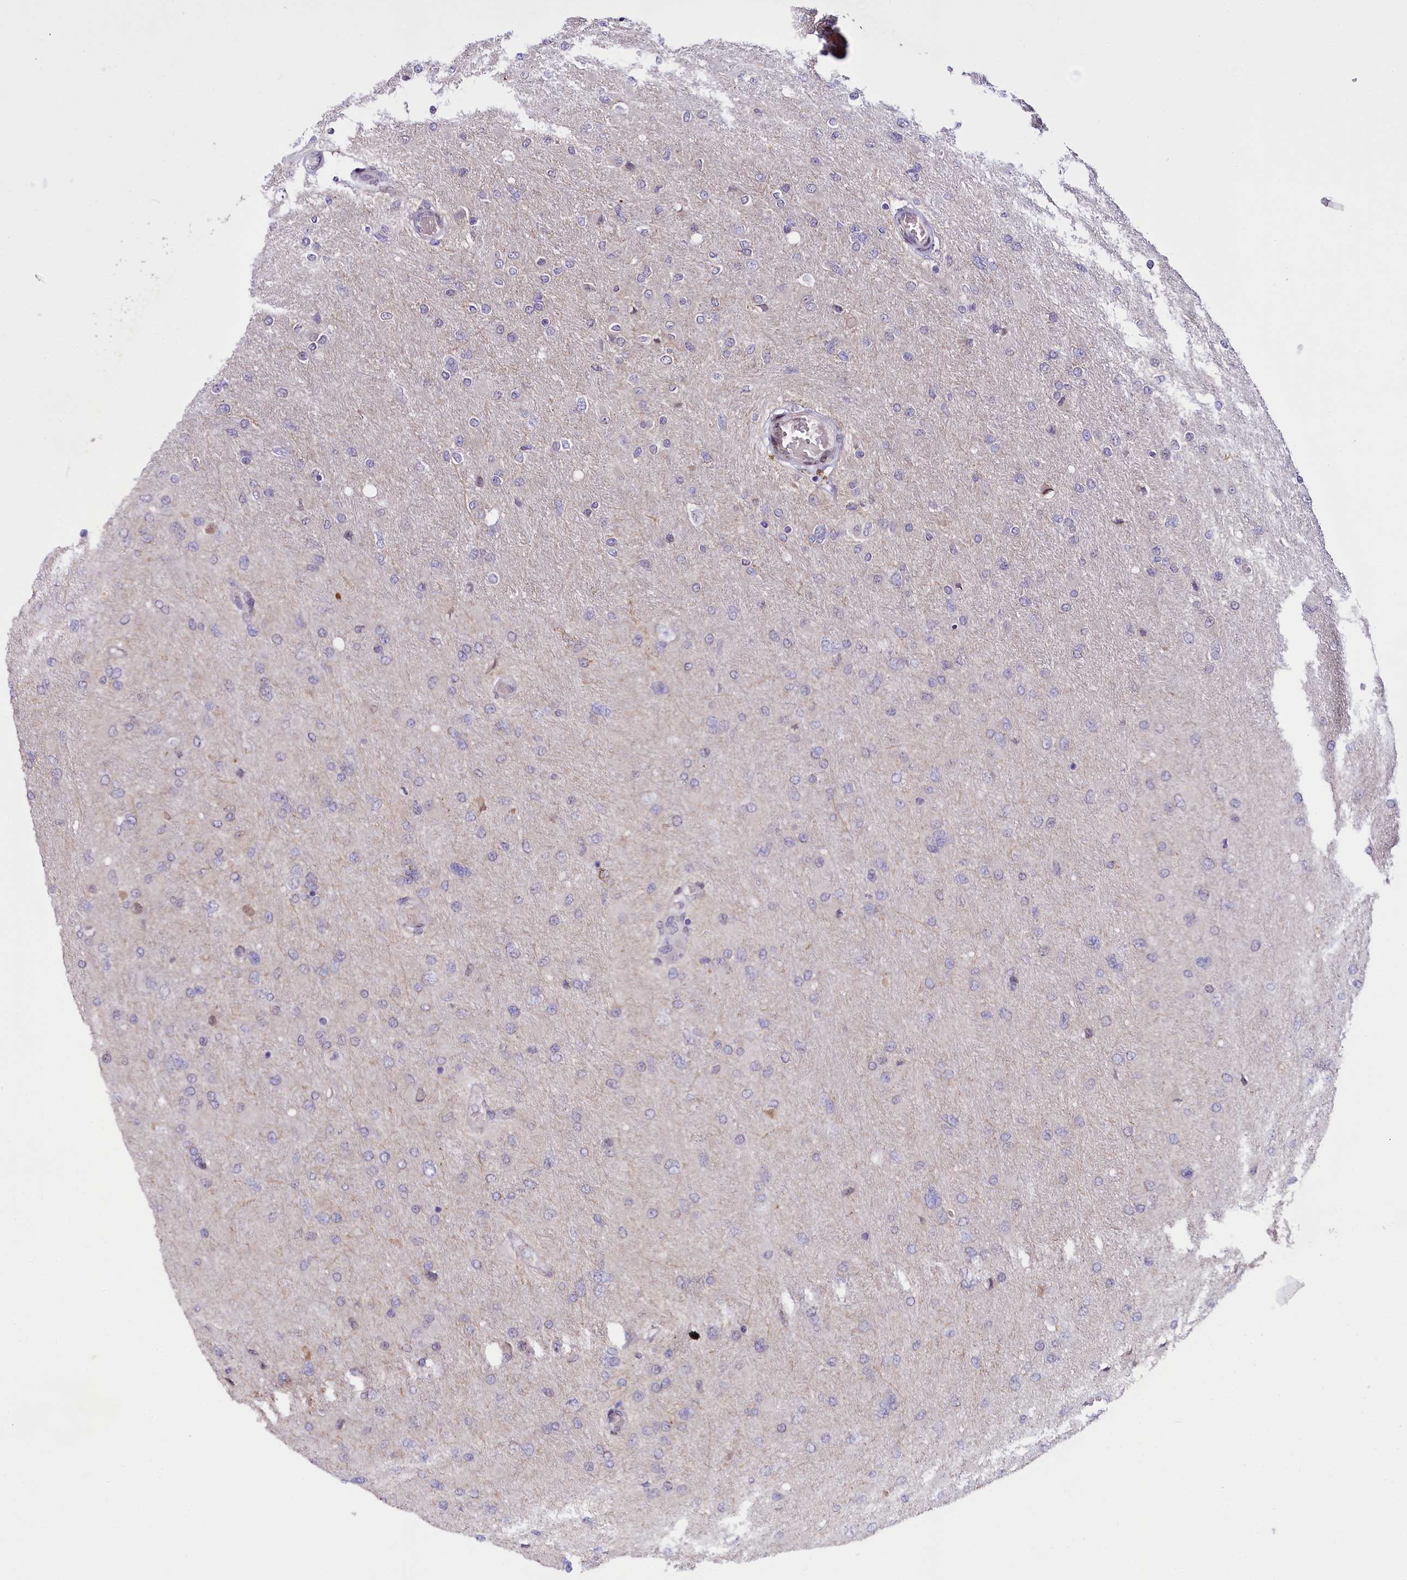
{"staining": {"intensity": "negative", "quantity": "none", "location": "none"}, "tissue": "glioma", "cell_type": "Tumor cells", "image_type": "cancer", "snomed": [{"axis": "morphology", "description": "Glioma, malignant, High grade"}, {"axis": "topography", "description": "Cerebral cortex"}], "caption": "An IHC micrograph of glioma is shown. There is no staining in tumor cells of glioma. Nuclei are stained in blue.", "gene": "ZNF226", "patient": {"sex": "female", "age": 36}}